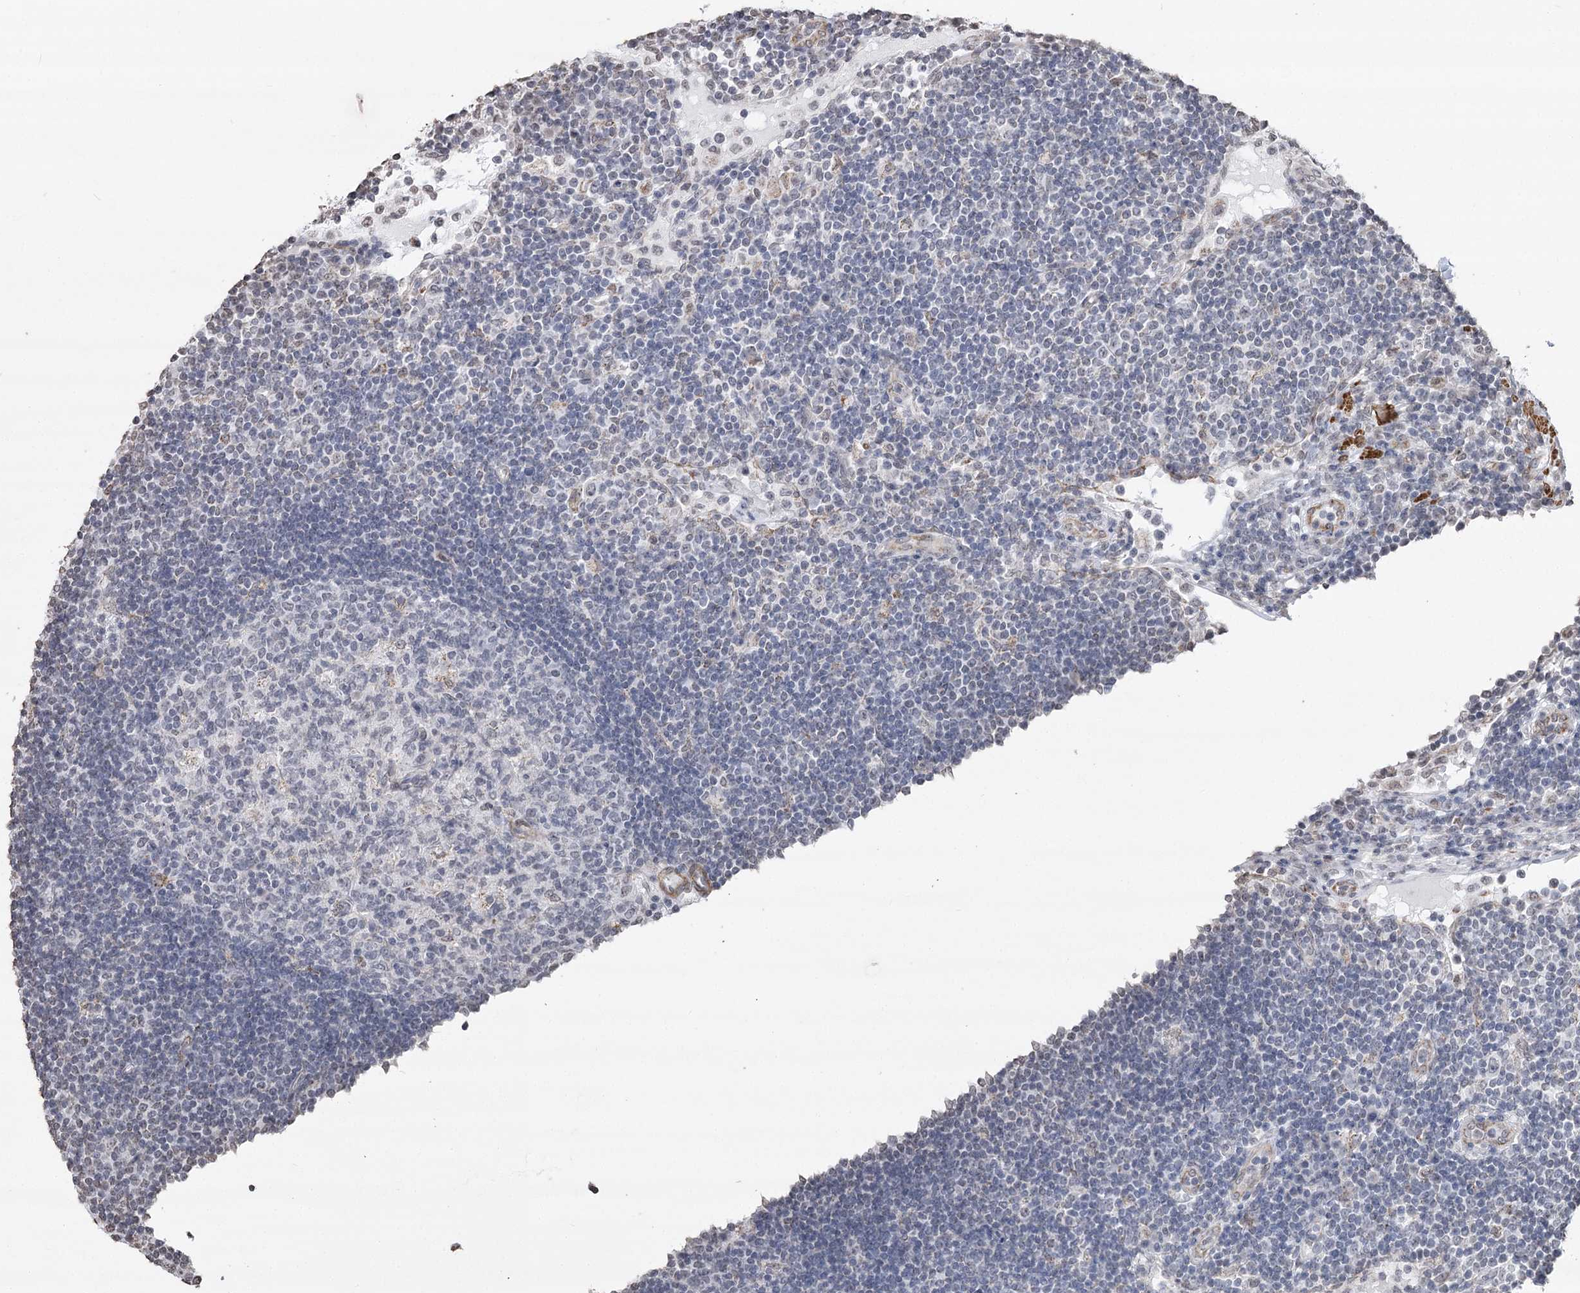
{"staining": {"intensity": "negative", "quantity": "none", "location": "none"}, "tissue": "lymph node", "cell_type": "Germinal center cells", "image_type": "normal", "snomed": [{"axis": "morphology", "description": "Normal tissue, NOS"}, {"axis": "topography", "description": "Lymph node"}], "caption": "Immunohistochemistry of normal human lymph node exhibits no positivity in germinal center cells.", "gene": "ENSG00000275740", "patient": {"sex": "female", "age": 53}}